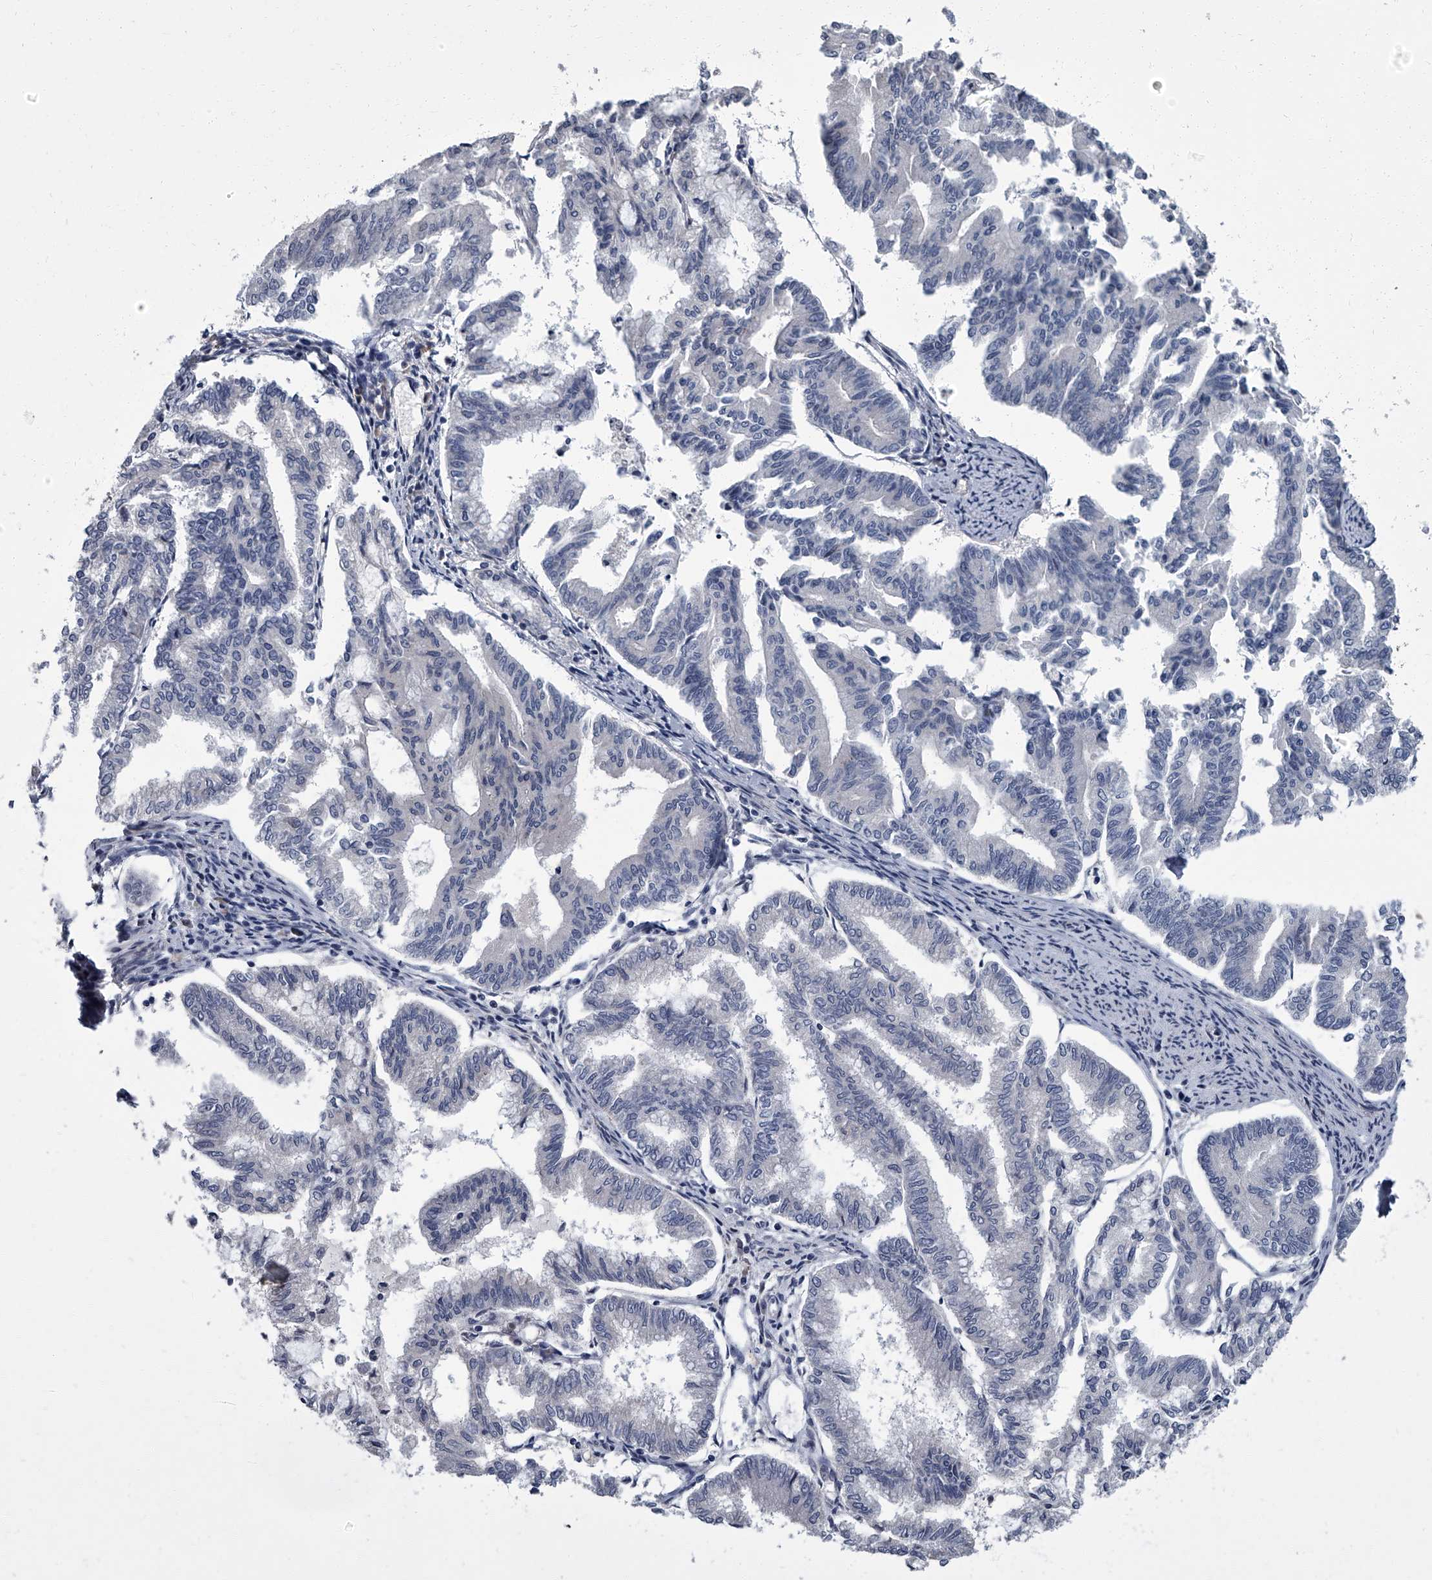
{"staining": {"intensity": "negative", "quantity": "none", "location": "none"}, "tissue": "endometrial cancer", "cell_type": "Tumor cells", "image_type": "cancer", "snomed": [{"axis": "morphology", "description": "Adenocarcinoma, NOS"}, {"axis": "topography", "description": "Endometrium"}], "caption": "Endometrial adenocarcinoma stained for a protein using immunohistochemistry demonstrates no positivity tumor cells.", "gene": "ZNF274", "patient": {"sex": "female", "age": 79}}